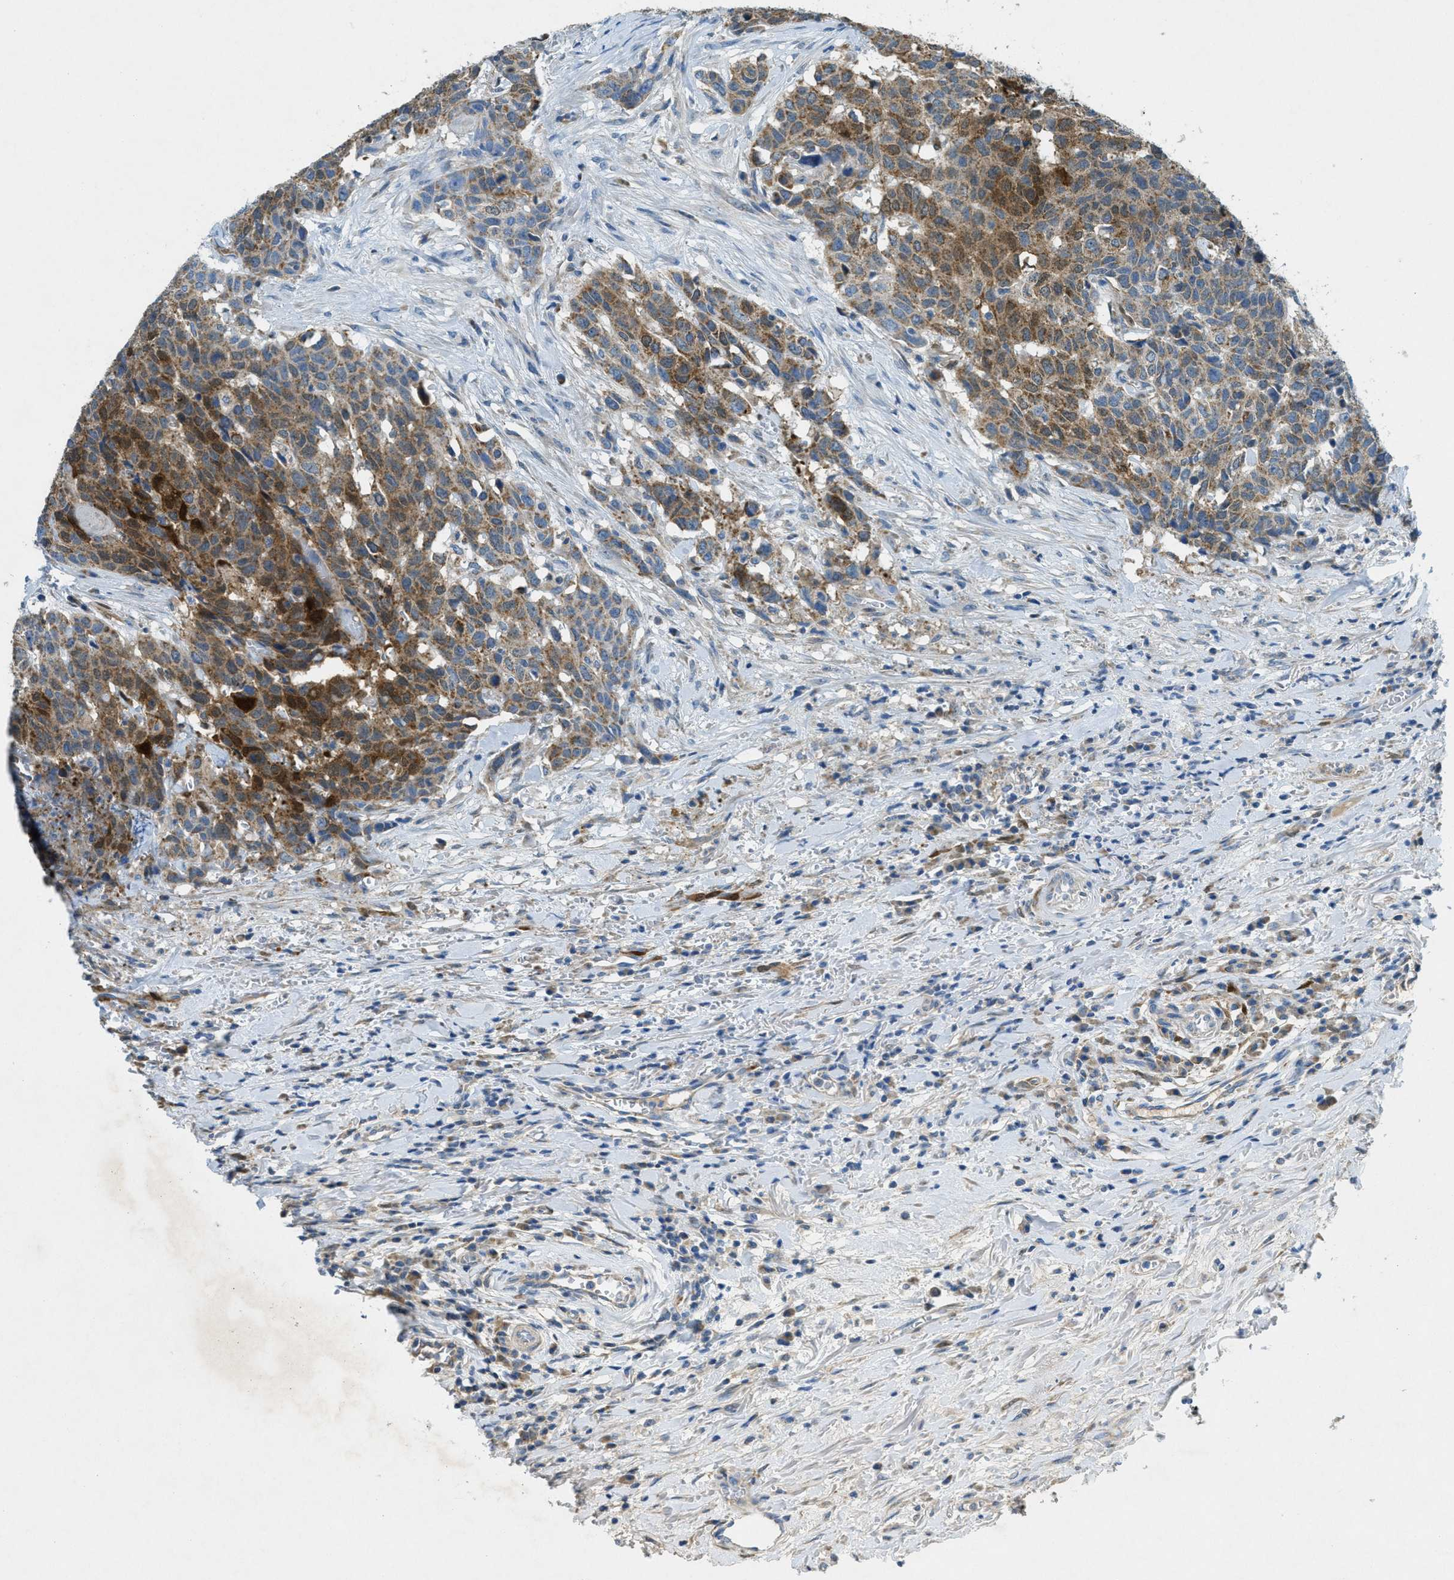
{"staining": {"intensity": "moderate", "quantity": ">75%", "location": "cytoplasmic/membranous"}, "tissue": "head and neck cancer", "cell_type": "Tumor cells", "image_type": "cancer", "snomed": [{"axis": "morphology", "description": "Squamous cell carcinoma, NOS"}, {"axis": "topography", "description": "Head-Neck"}], "caption": "Human head and neck cancer stained with a protein marker displays moderate staining in tumor cells.", "gene": "CYGB", "patient": {"sex": "male", "age": 66}}